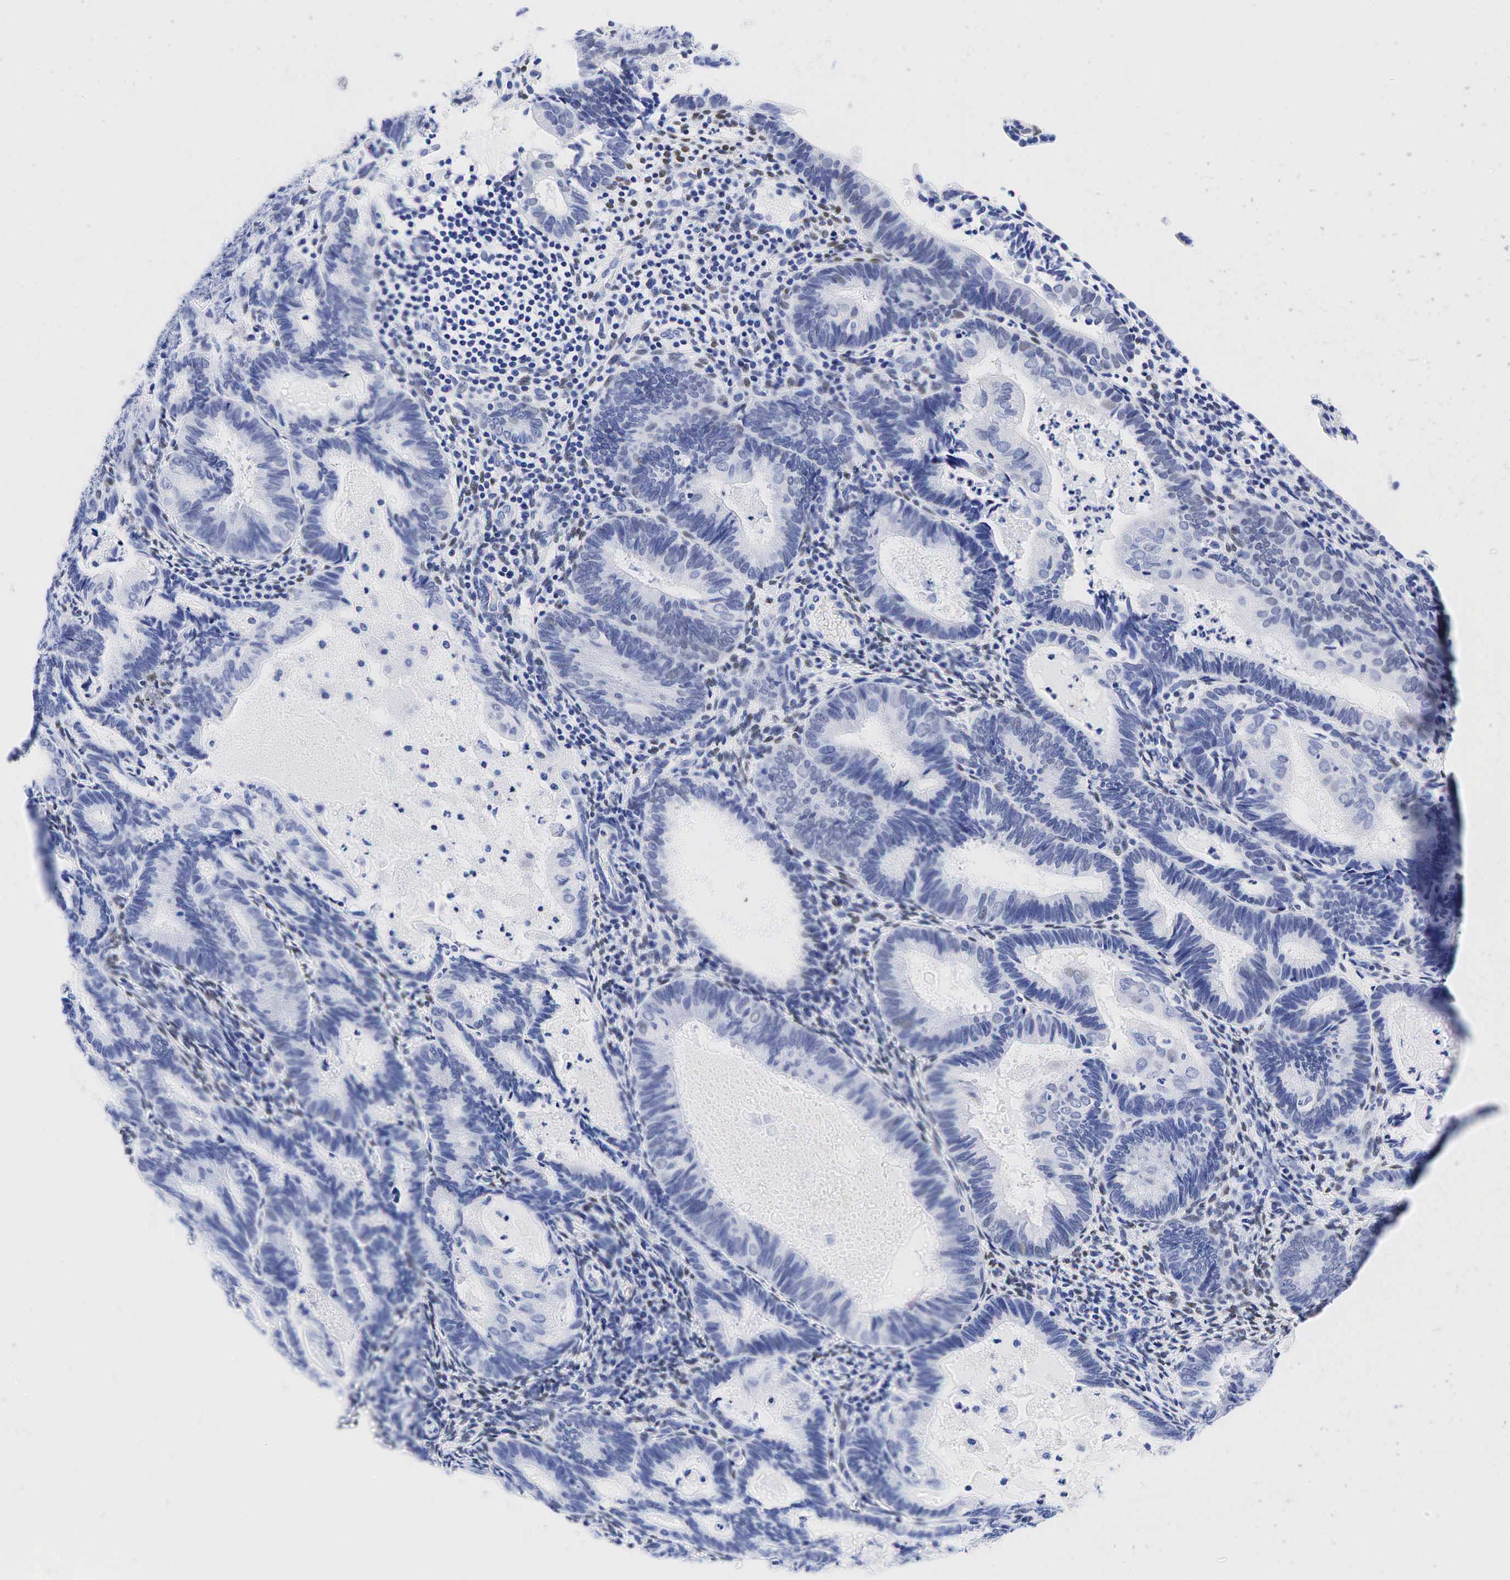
{"staining": {"intensity": "negative", "quantity": "none", "location": "none"}, "tissue": "endometrial cancer", "cell_type": "Tumor cells", "image_type": "cancer", "snomed": [{"axis": "morphology", "description": "Adenocarcinoma, NOS"}, {"axis": "topography", "description": "Endometrium"}], "caption": "An immunohistochemistry histopathology image of endometrial cancer is shown. There is no staining in tumor cells of endometrial cancer. Nuclei are stained in blue.", "gene": "ESR1", "patient": {"sex": "female", "age": 63}}